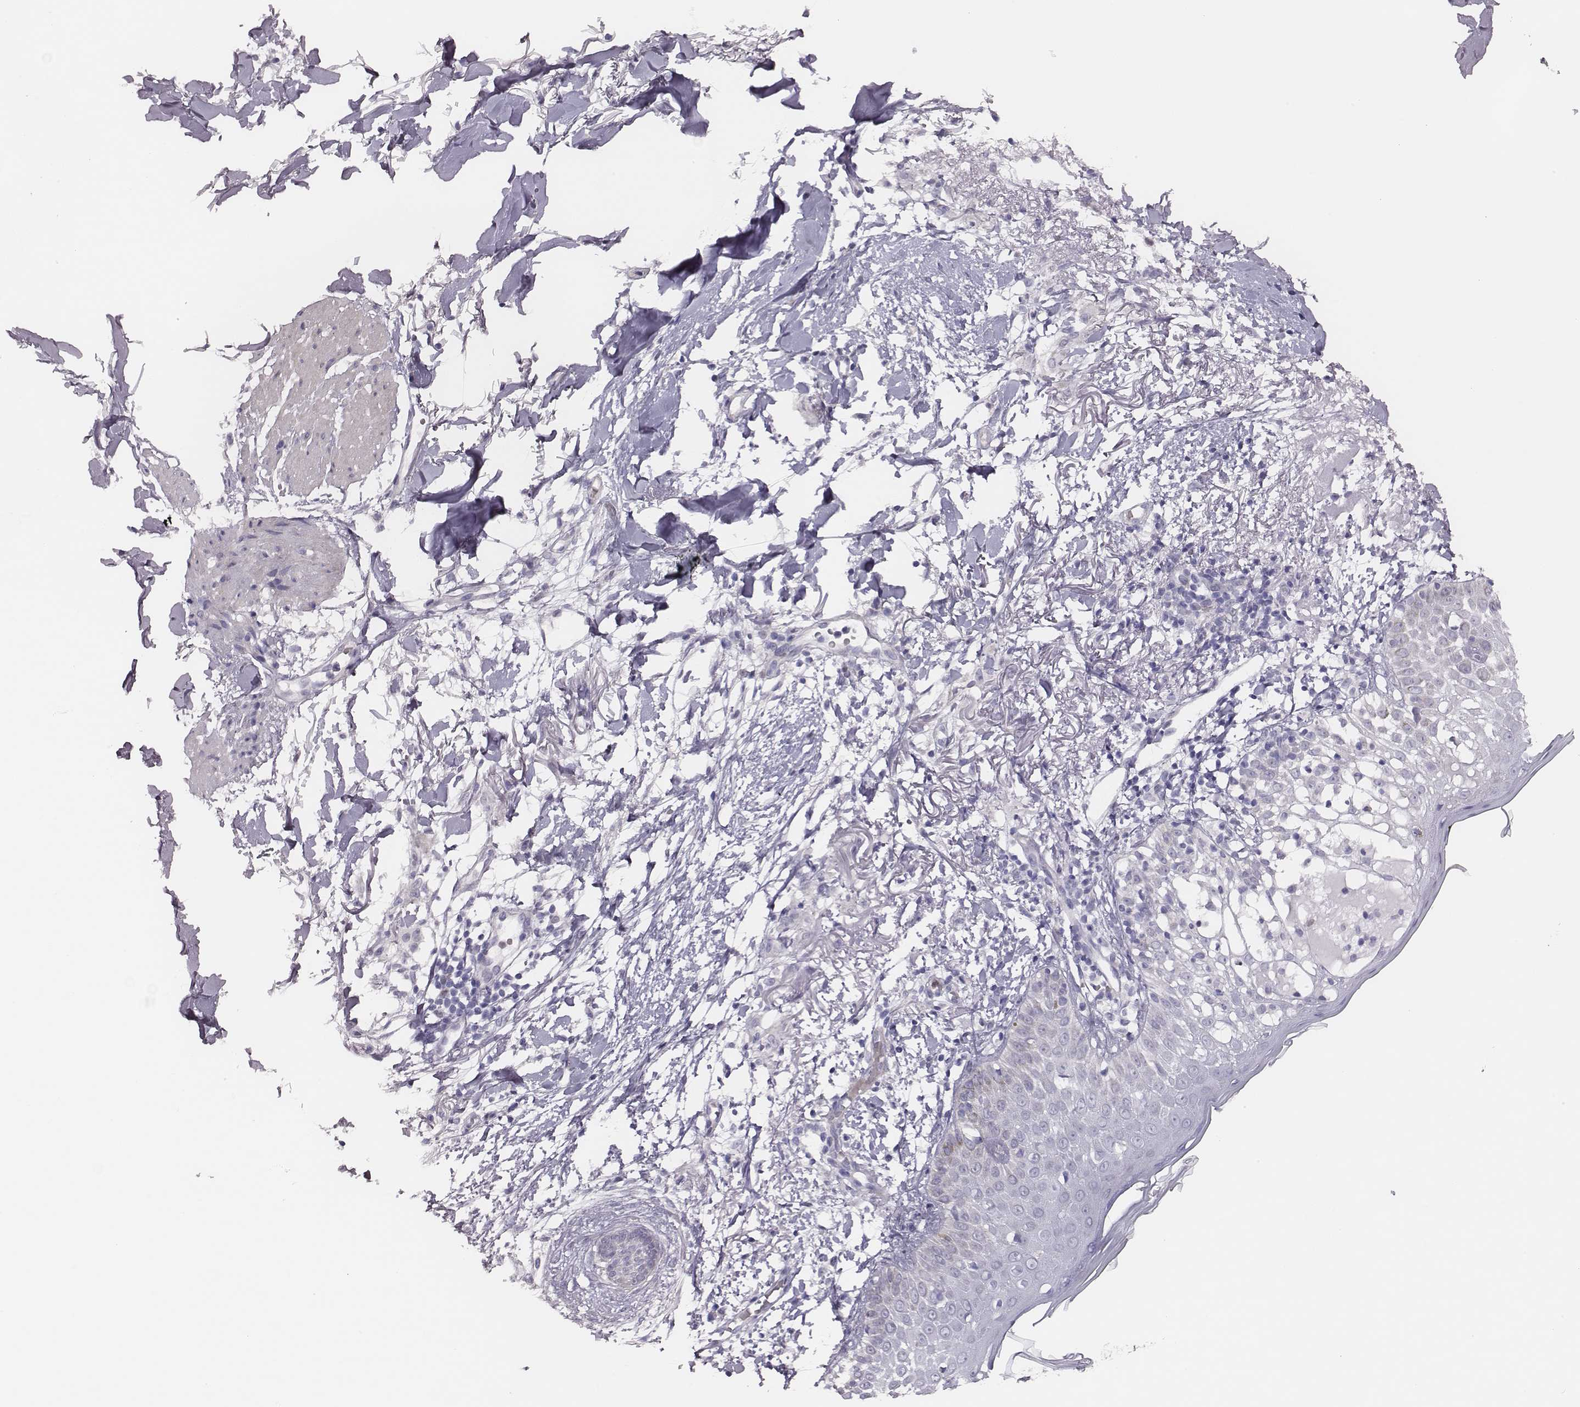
{"staining": {"intensity": "negative", "quantity": "none", "location": "none"}, "tissue": "skin cancer", "cell_type": "Tumor cells", "image_type": "cancer", "snomed": [{"axis": "morphology", "description": "Normal tissue, NOS"}, {"axis": "morphology", "description": "Basal cell carcinoma"}, {"axis": "topography", "description": "Skin"}], "caption": "Micrograph shows no significant protein expression in tumor cells of skin basal cell carcinoma.", "gene": "SCML2", "patient": {"sex": "male", "age": 84}}